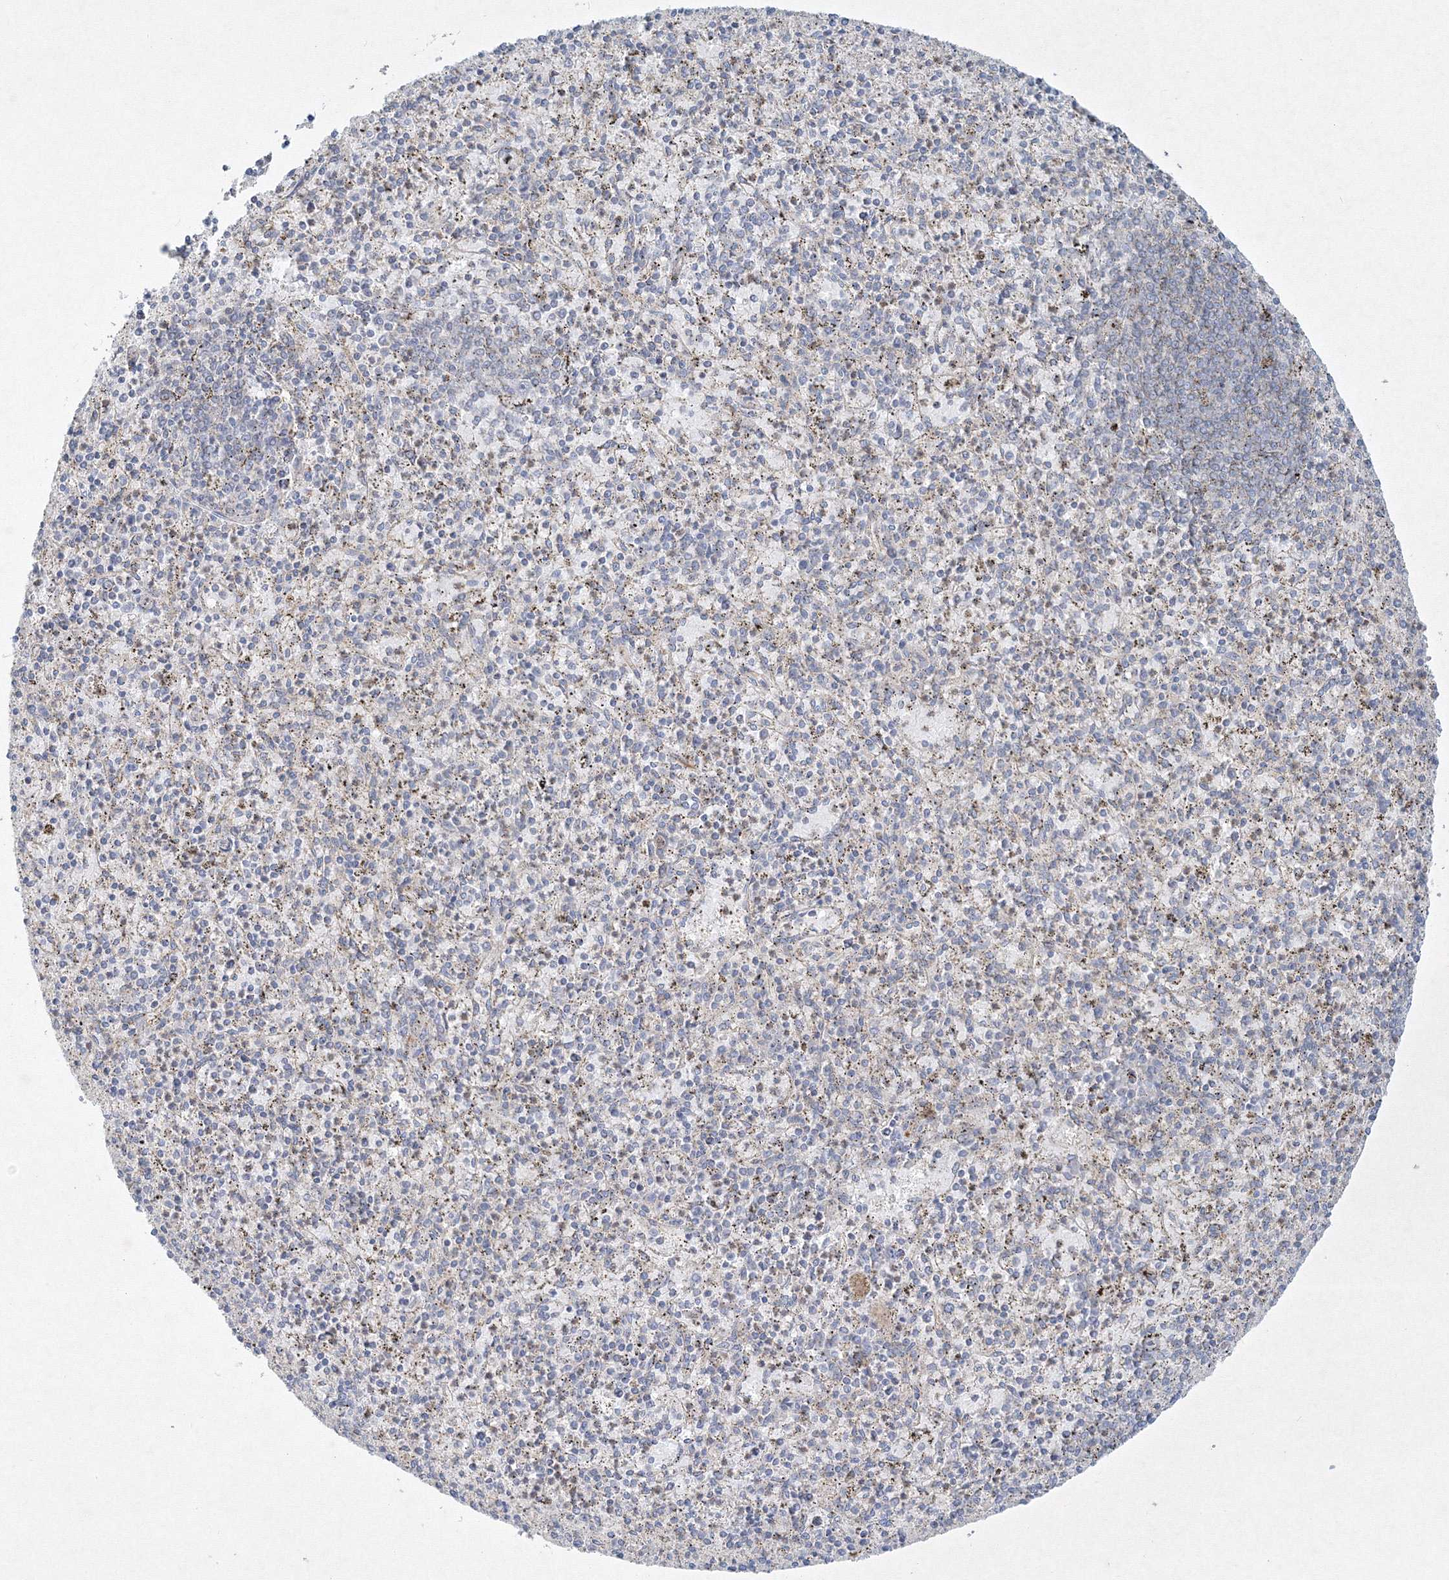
{"staining": {"intensity": "negative", "quantity": "none", "location": "none"}, "tissue": "spleen", "cell_type": "Cells in red pulp", "image_type": "normal", "snomed": [{"axis": "morphology", "description": "Normal tissue, NOS"}, {"axis": "topography", "description": "Spleen"}], "caption": "An IHC photomicrograph of normal spleen is shown. There is no staining in cells in red pulp of spleen.", "gene": "WDR49", "patient": {"sex": "male", "age": 72}}